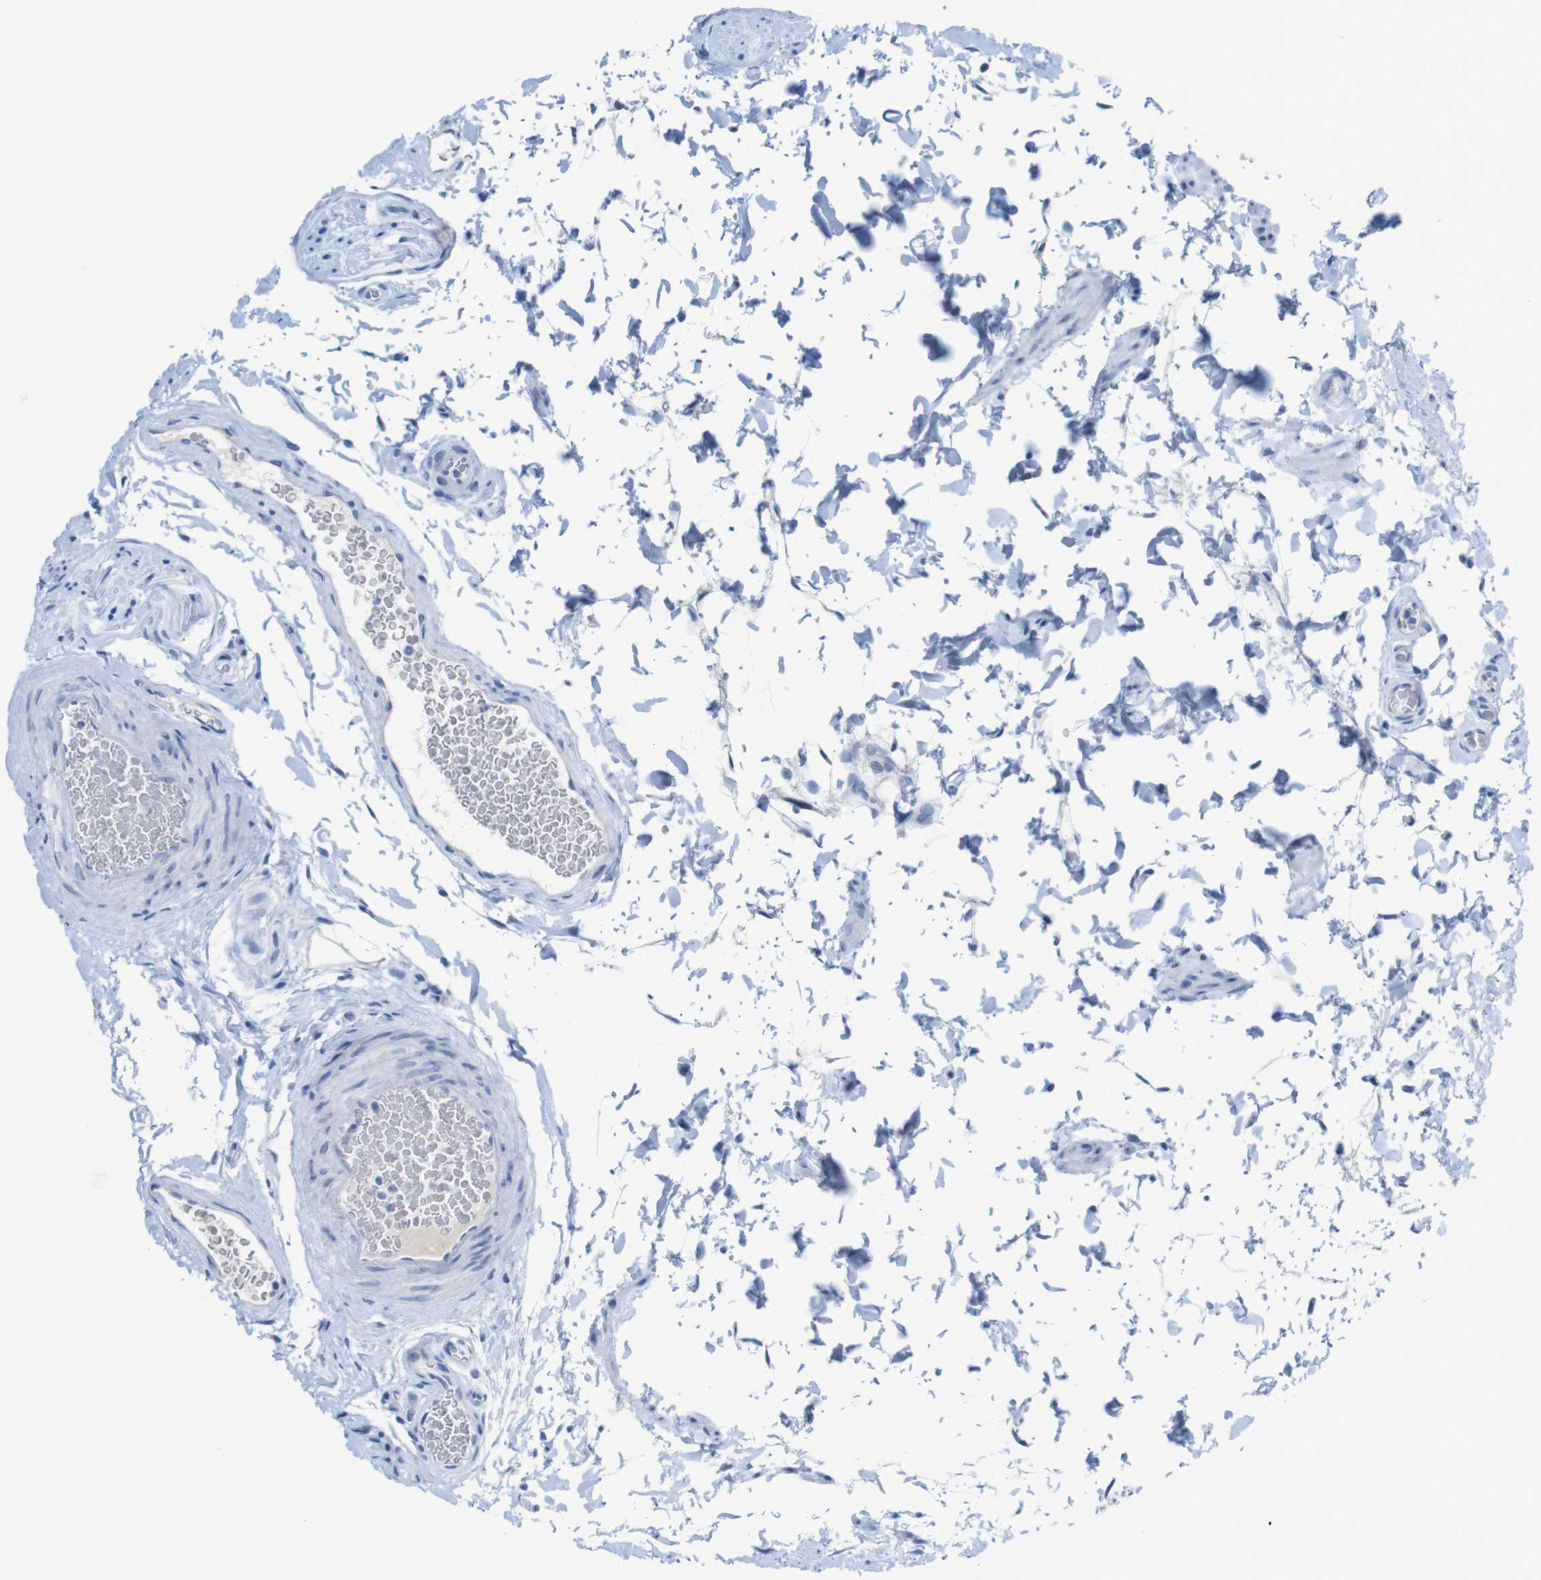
{"staining": {"intensity": "negative", "quantity": "none", "location": "none"}, "tissue": "epididymis", "cell_type": "Glandular cells", "image_type": "normal", "snomed": [{"axis": "morphology", "description": "Normal tissue, NOS"}, {"axis": "topography", "description": "Epididymis"}], "caption": "IHC micrograph of benign epididymis: epididymis stained with DAB shows no significant protein staining in glandular cells.", "gene": "OPN1SW", "patient": {"sex": "male", "age": 36}}